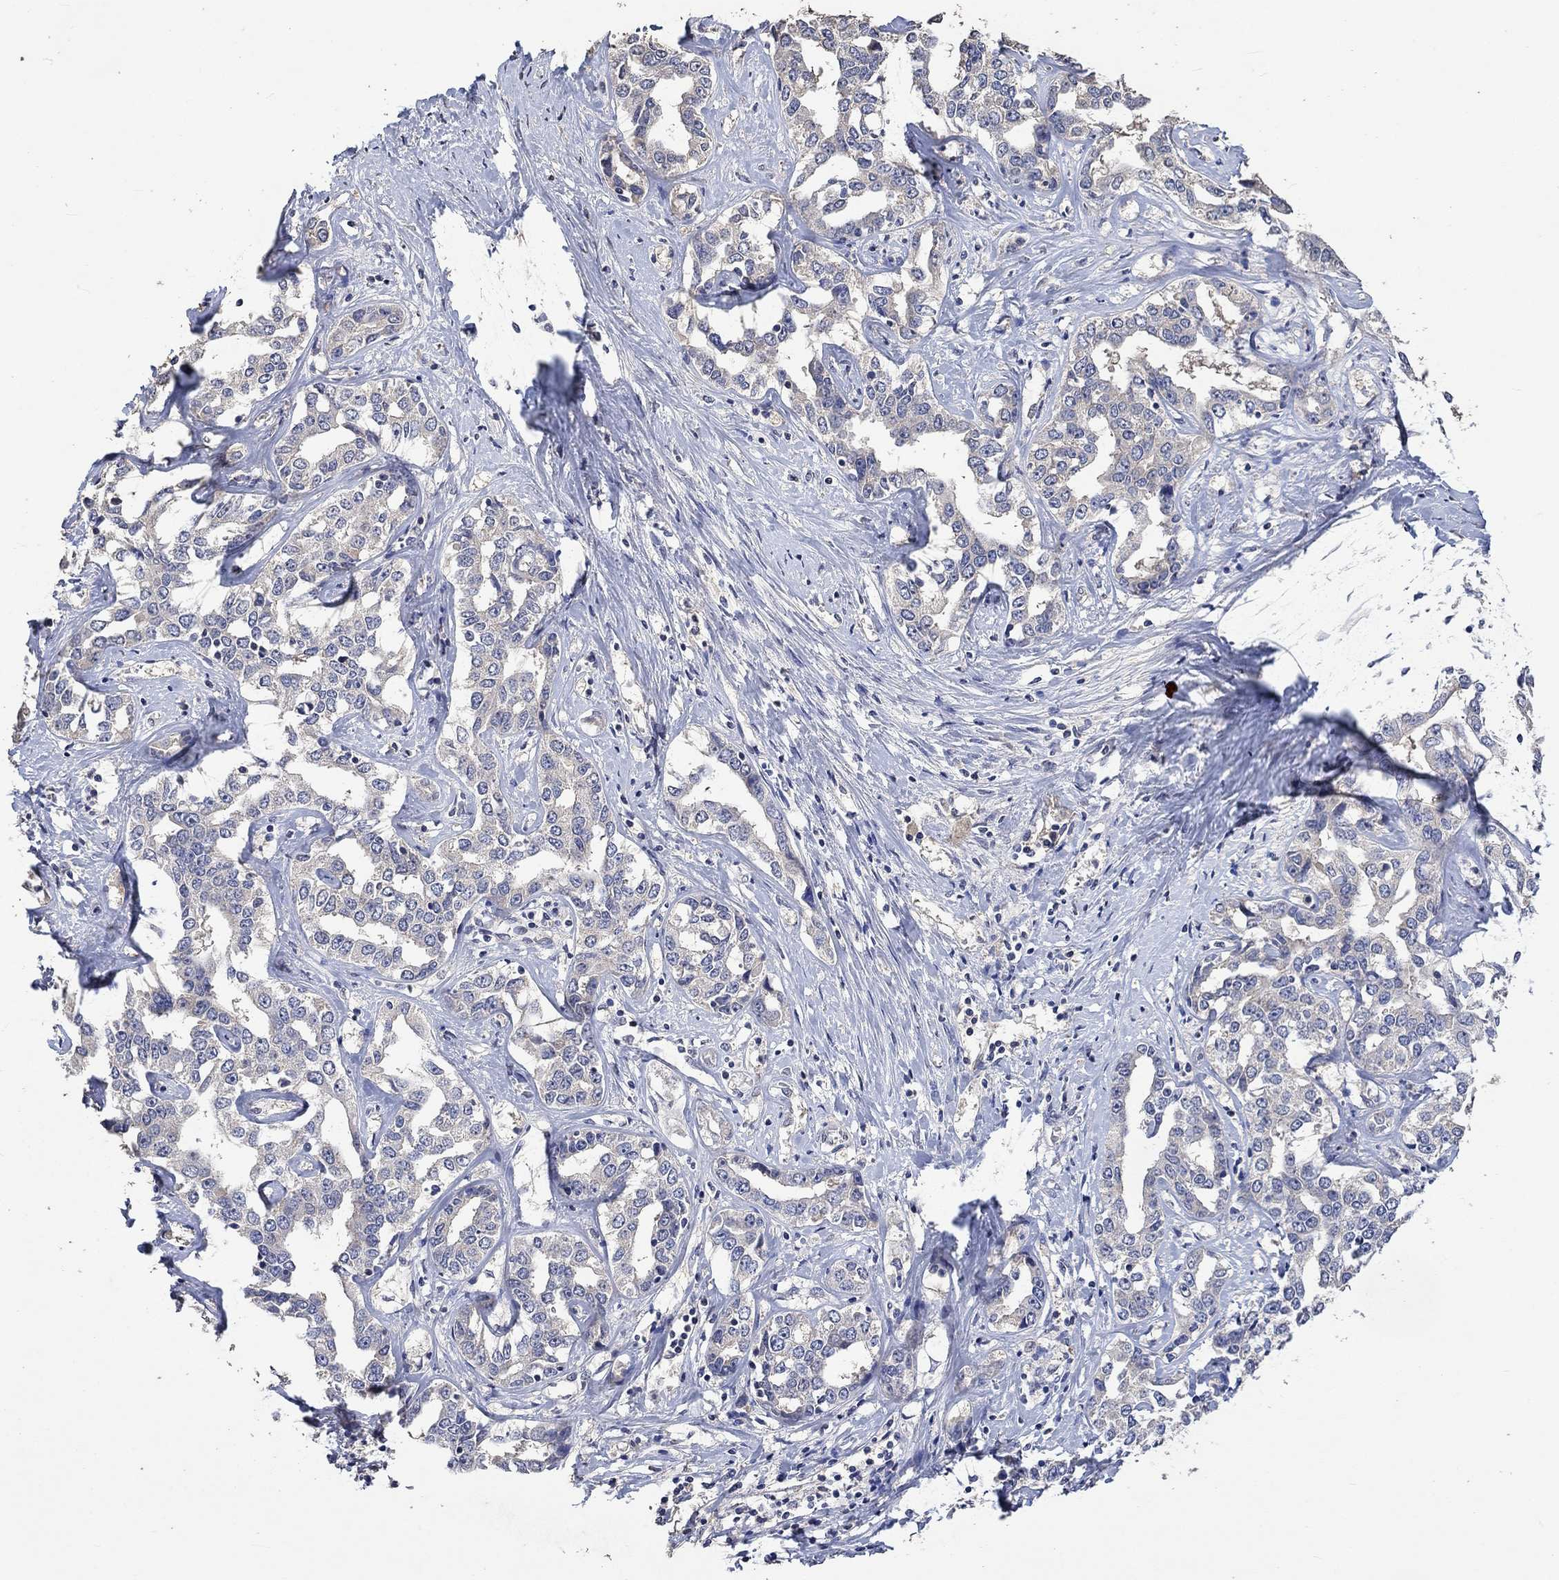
{"staining": {"intensity": "negative", "quantity": "none", "location": "none"}, "tissue": "liver cancer", "cell_type": "Tumor cells", "image_type": "cancer", "snomed": [{"axis": "morphology", "description": "Cholangiocarcinoma"}, {"axis": "topography", "description": "Liver"}], "caption": "Immunohistochemistry photomicrograph of neoplastic tissue: liver cancer stained with DAB (3,3'-diaminobenzidine) exhibits no significant protein positivity in tumor cells. (DAB (3,3'-diaminobenzidine) immunohistochemistry with hematoxylin counter stain).", "gene": "PTPN20", "patient": {"sex": "male", "age": 59}}